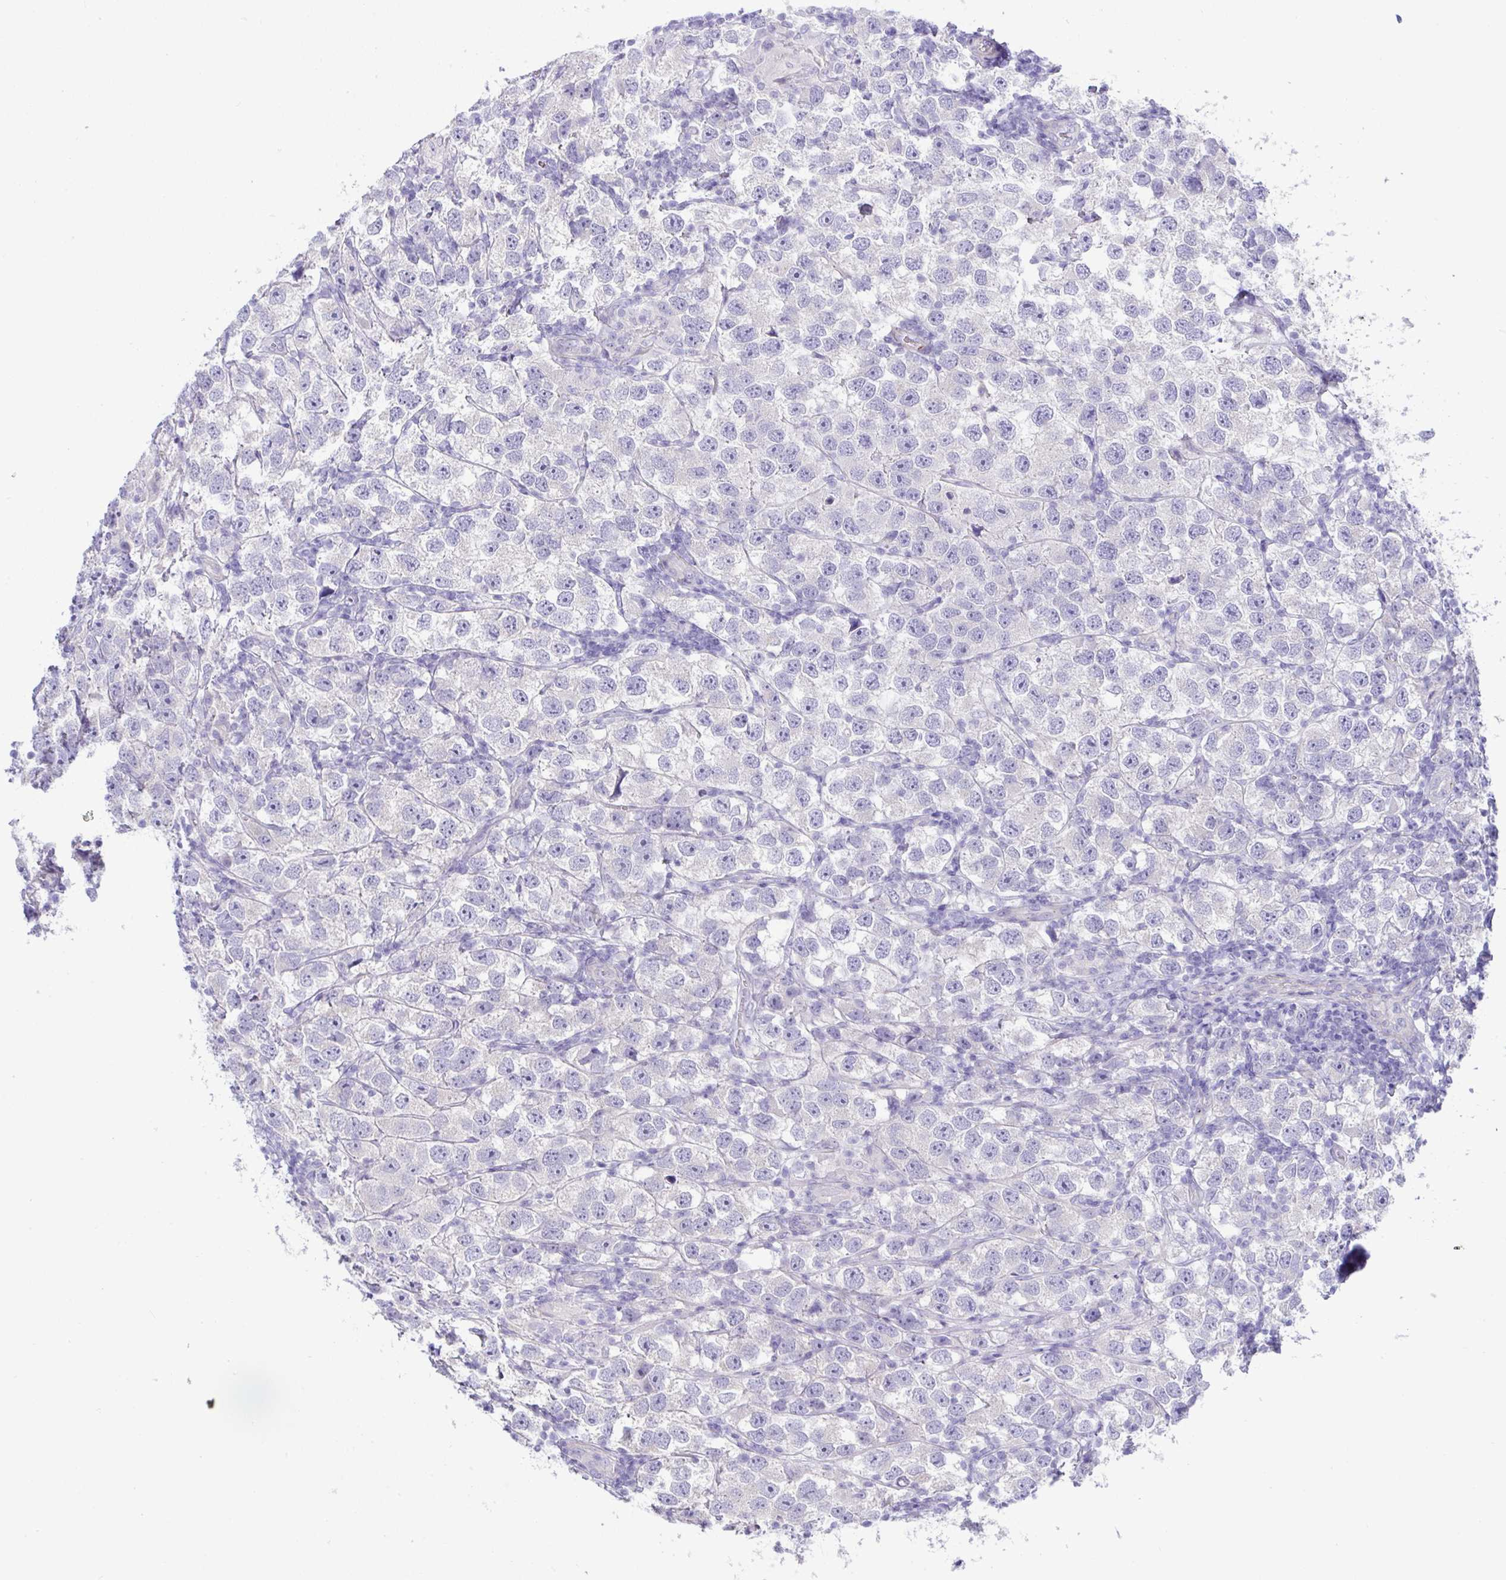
{"staining": {"intensity": "negative", "quantity": "none", "location": "none"}, "tissue": "testis cancer", "cell_type": "Tumor cells", "image_type": "cancer", "snomed": [{"axis": "morphology", "description": "Seminoma, NOS"}, {"axis": "topography", "description": "Testis"}], "caption": "Tumor cells are negative for brown protein staining in testis cancer.", "gene": "MED11", "patient": {"sex": "male", "age": 26}}